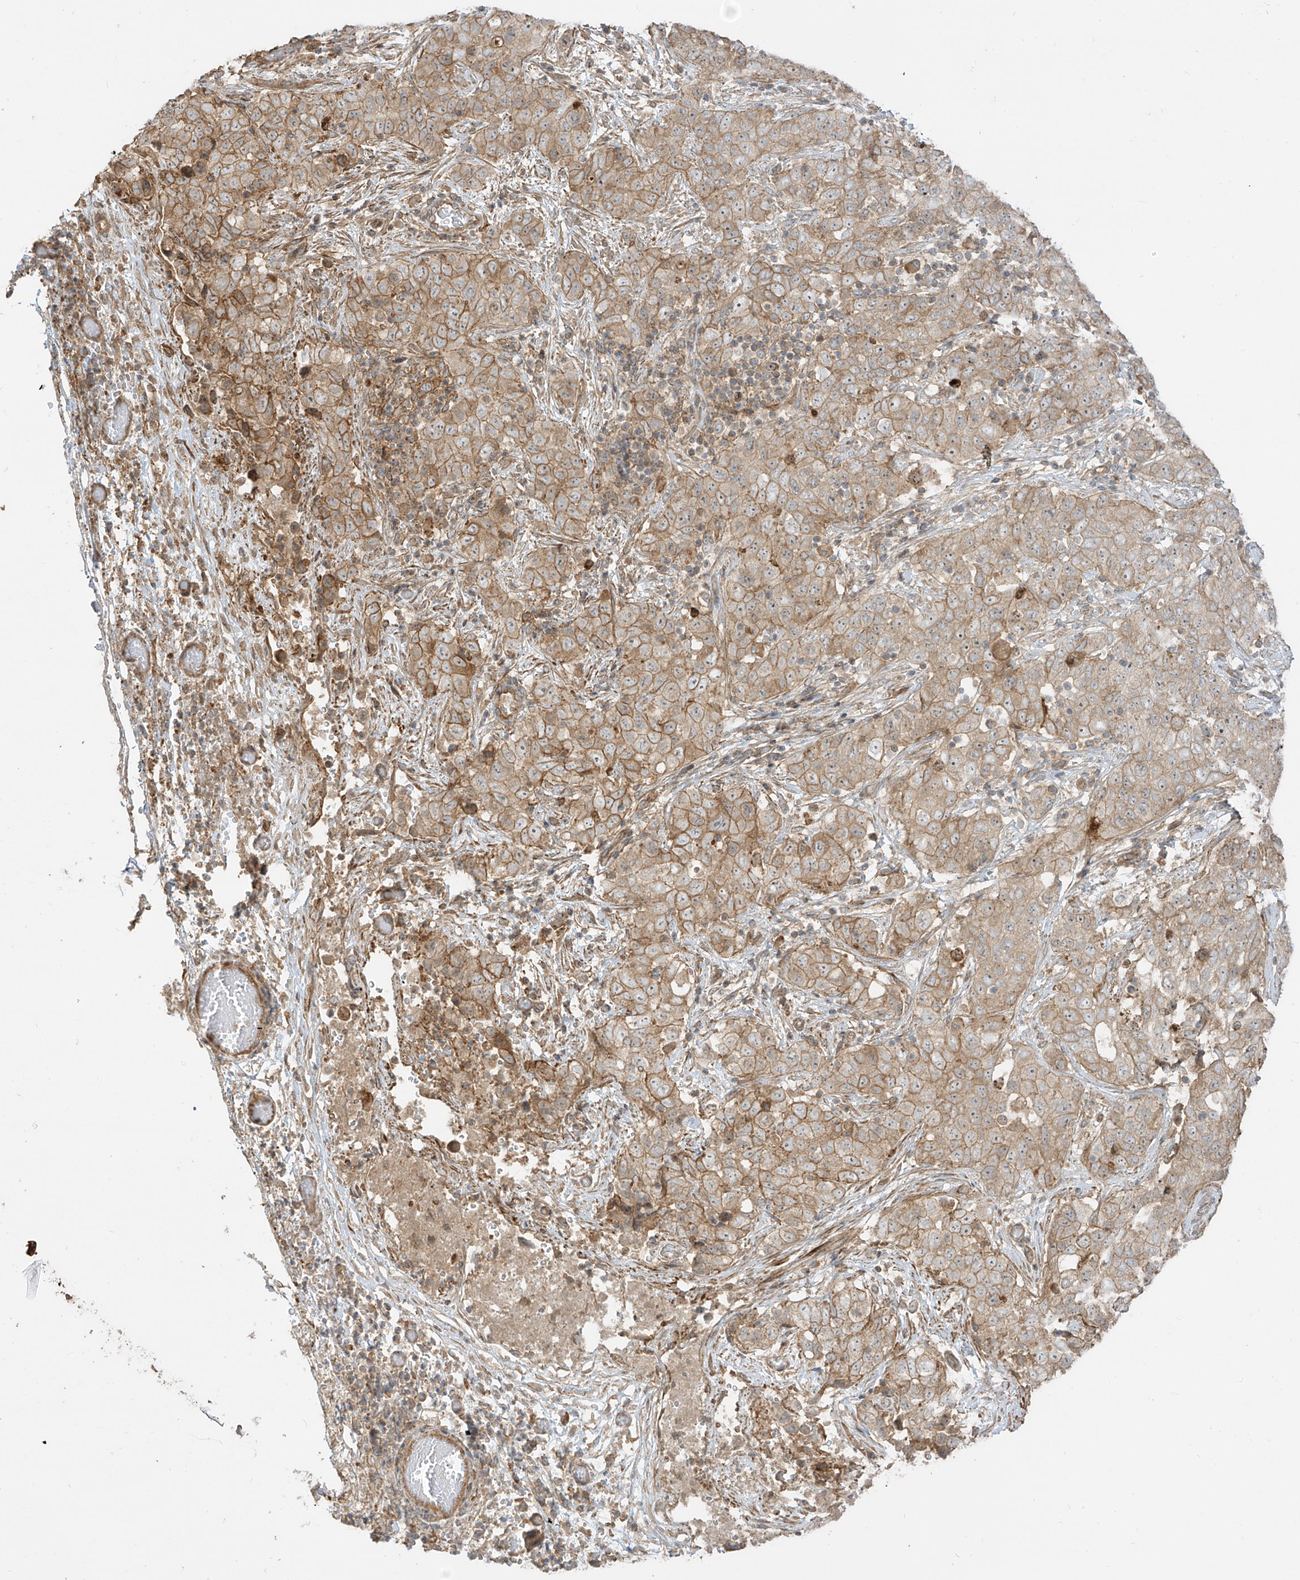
{"staining": {"intensity": "moderate", "quantity": ">75%", "location": "cytoplasmic/membranous"}, "tissue": "stomach cancer", "cell_type": "Tumor cells", "image_type": "cancer", "snomed": [{"axis": "morphology", "description": "Normal tissue, NOS"}, {"axis": "morphology", "description": "Adenocarcinoma, NOS"}, {"axis": "topography", "description": "Lymph node"}, {"axis": "topography", "description": "Stomach"}], "caption": "Stomach cancer stained with DAB (3,3'-diaminobenzidine) immunohistochemistry (IHC) displays medium levels of moderate cytoplasmic/membranous expression in approximately >75% of tumor cells.", "gene": "ENTR1", "patient": {"sex": "male", "age": 48}}